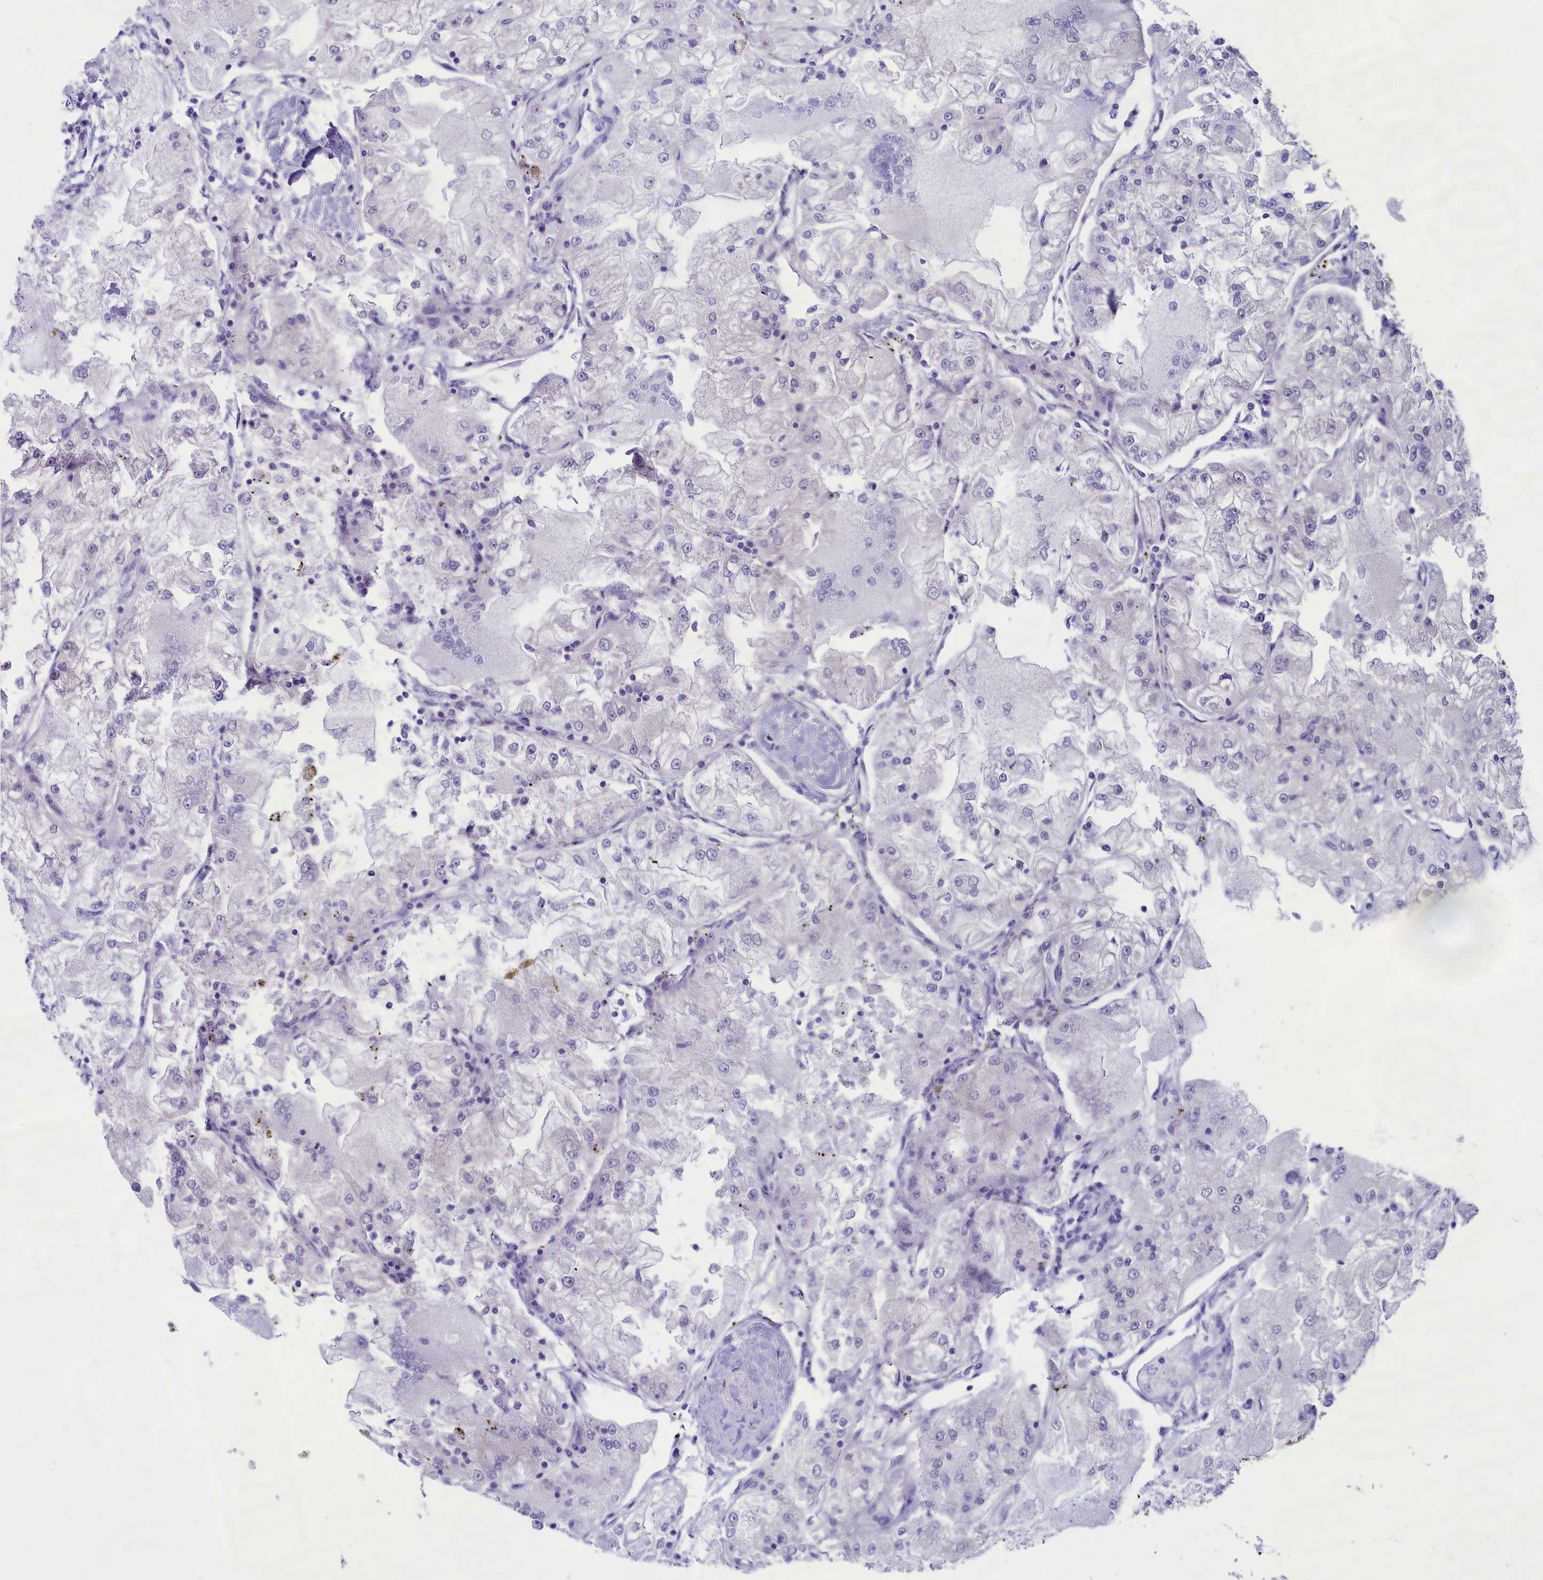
{"staining": {"intensity": "negative", "quantity": "none", "location": "none"}, "tissue": "renal cancer", "cell_type": "Tumor cells", "image_type": "cancer", "snomed": [{"axis": "morphology", "description": "Adenocarcinoma, NOS"}, {"axis": "topography", "description": "Kidney"}], "caption": "Immunohistochemistry (IHC) histopathology image of neoplastic tissue: human renal cancer stained with DAB shows no significant protein expression in tumor cells.", "gene": "ABCC8", "patient": {"sex": "female", "age": 72}}